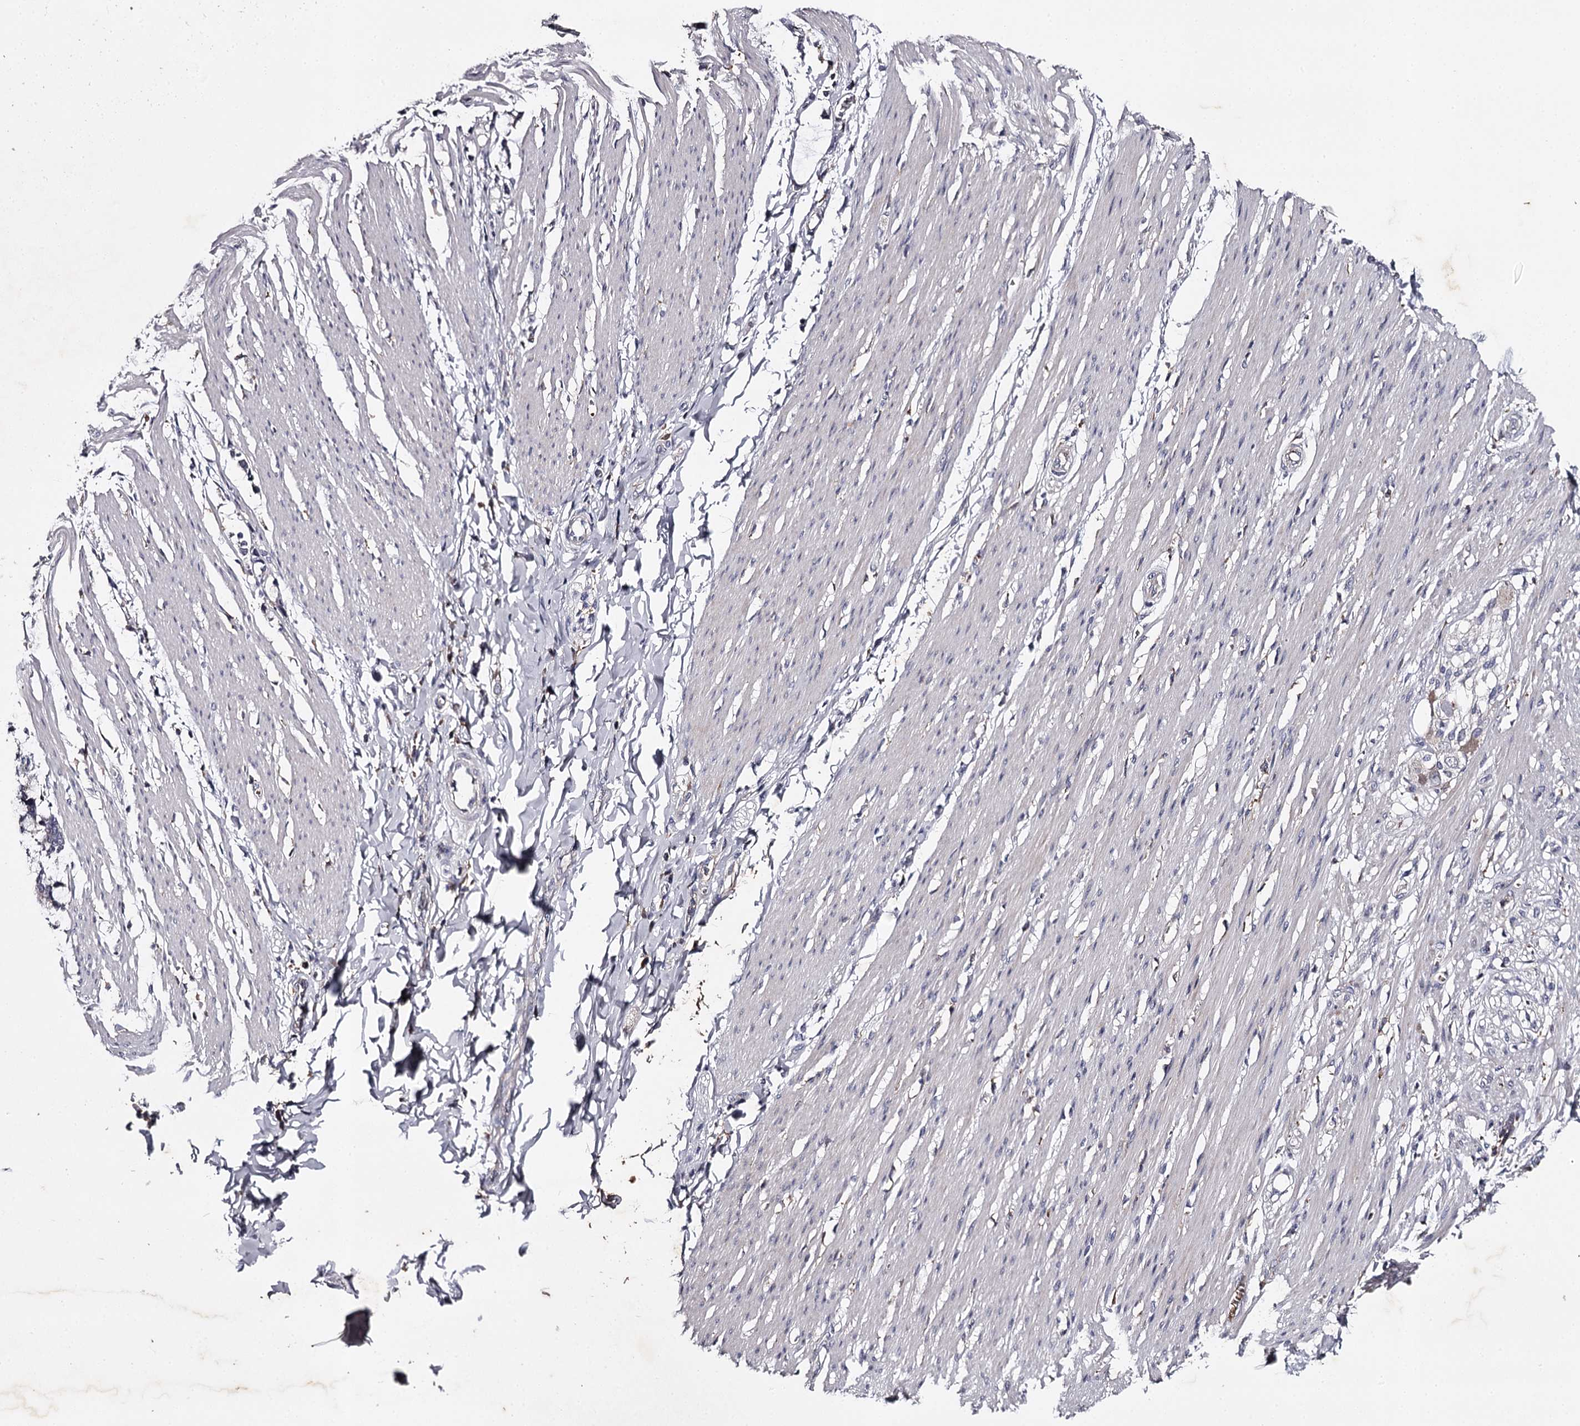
{"staining": {"intensity": "negative", "quantity": "none", "location": "none"}, "tissue": "smooth muscle", "cell_type": "Smooth muscle cells", "image_type": "normal", "snomed": [{"axis": "morphology", "description": "Normal tissue, NOS"}, {"axis": "morphology", "description": "Adenocarcinoma, NOS"}, {"axis": "topography", "description": "Colon"}, {"axis": "topography", "description": "Peripheral nerve tissue"}], "caption": "The image reveals no significant staining in smooth muscle cells of smooth muscle.", "gene": "RASSF6", "patient": {"sex": "male", "age": 14}}